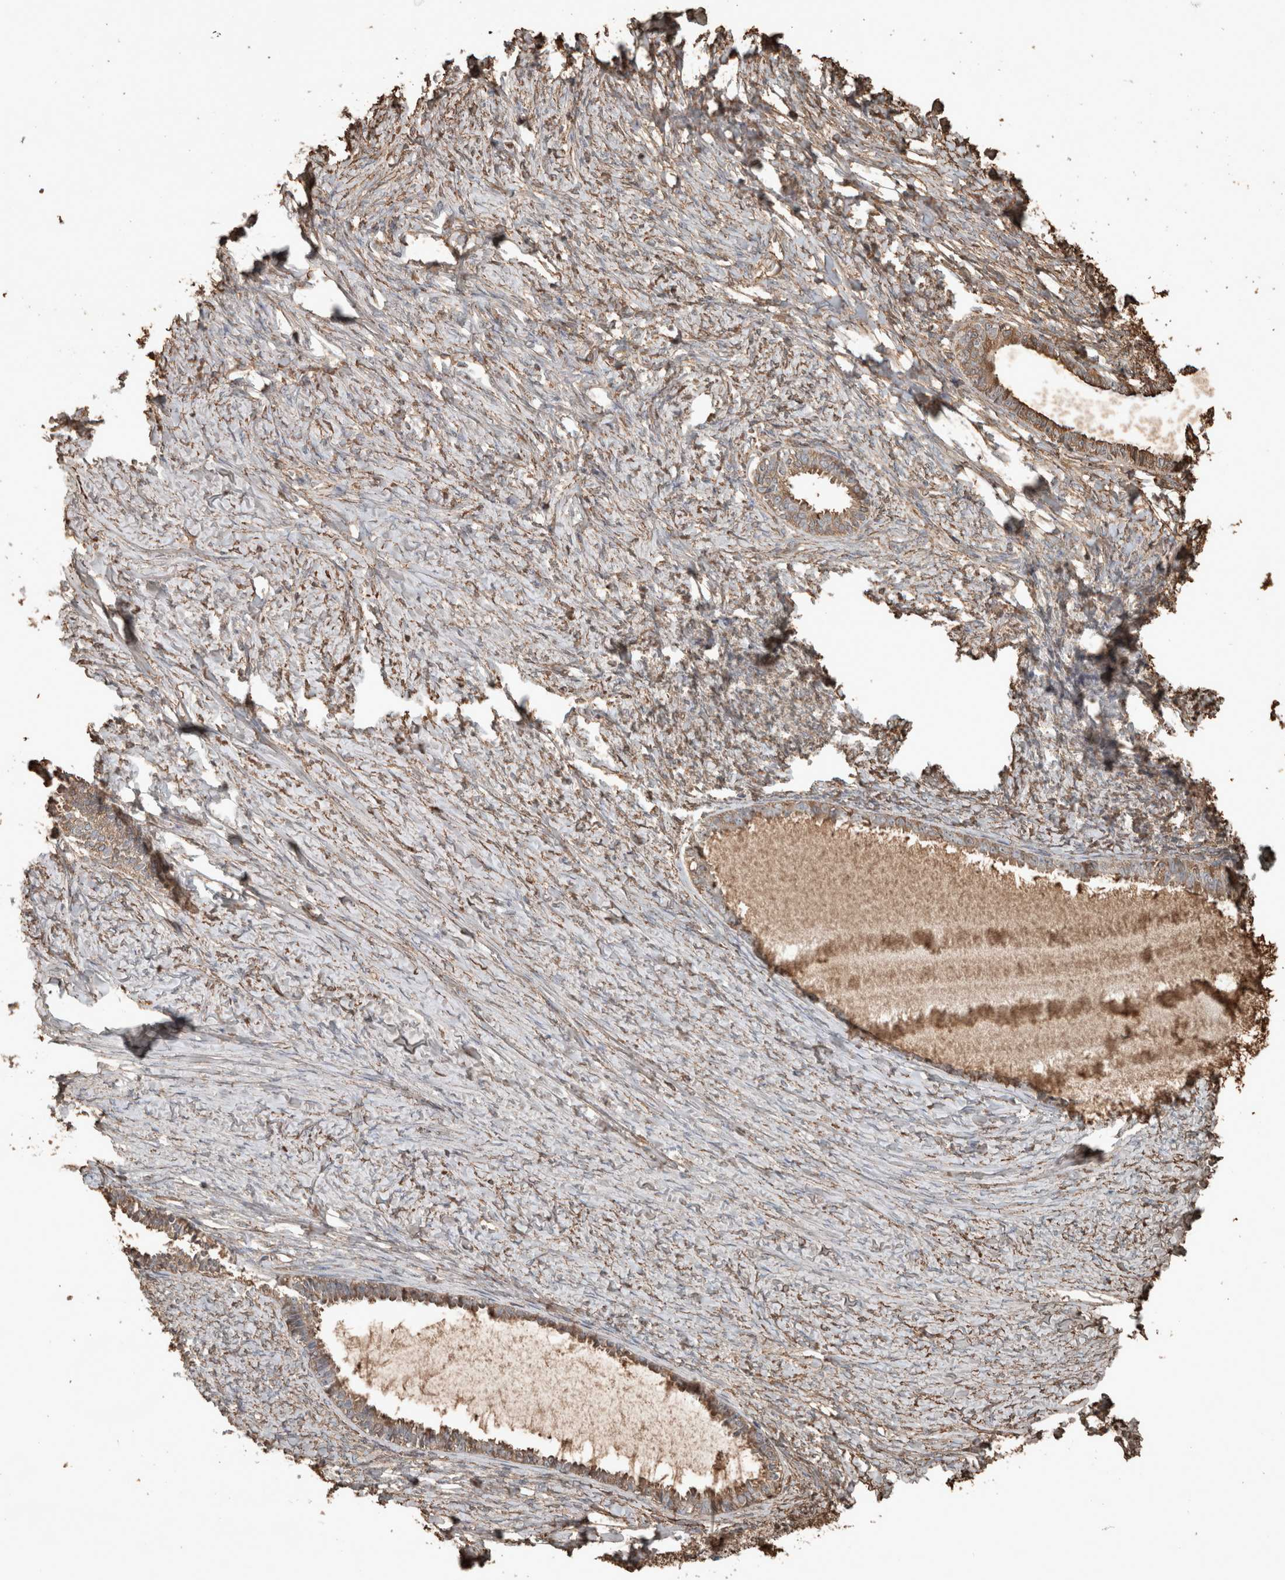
{"staining": {"intensity": "weak", "quantity": "25%-75%", "location": "cytoplasmic/membranous"}, "tissue": "ovarian cancer", "cell_type": "Tumor cells", "image_type": "cancer", "snomed": [{"axis": "morphology", "description": "Cystadenocarcinoma, serous, NOS"}, {"axis": "topography", "description": "Ovary"}], "caption": "A high-resolution histopathology image shows immunohistochemistry (IHC) staining of ovarian cancer (serous cystadenocarcinoma), which reveals weak cytoplasmic/membranous positivity in approximately 25%-75% of tumor cells.", "gene": "USP34", "patient": {"sex": "female", "age": 79}}